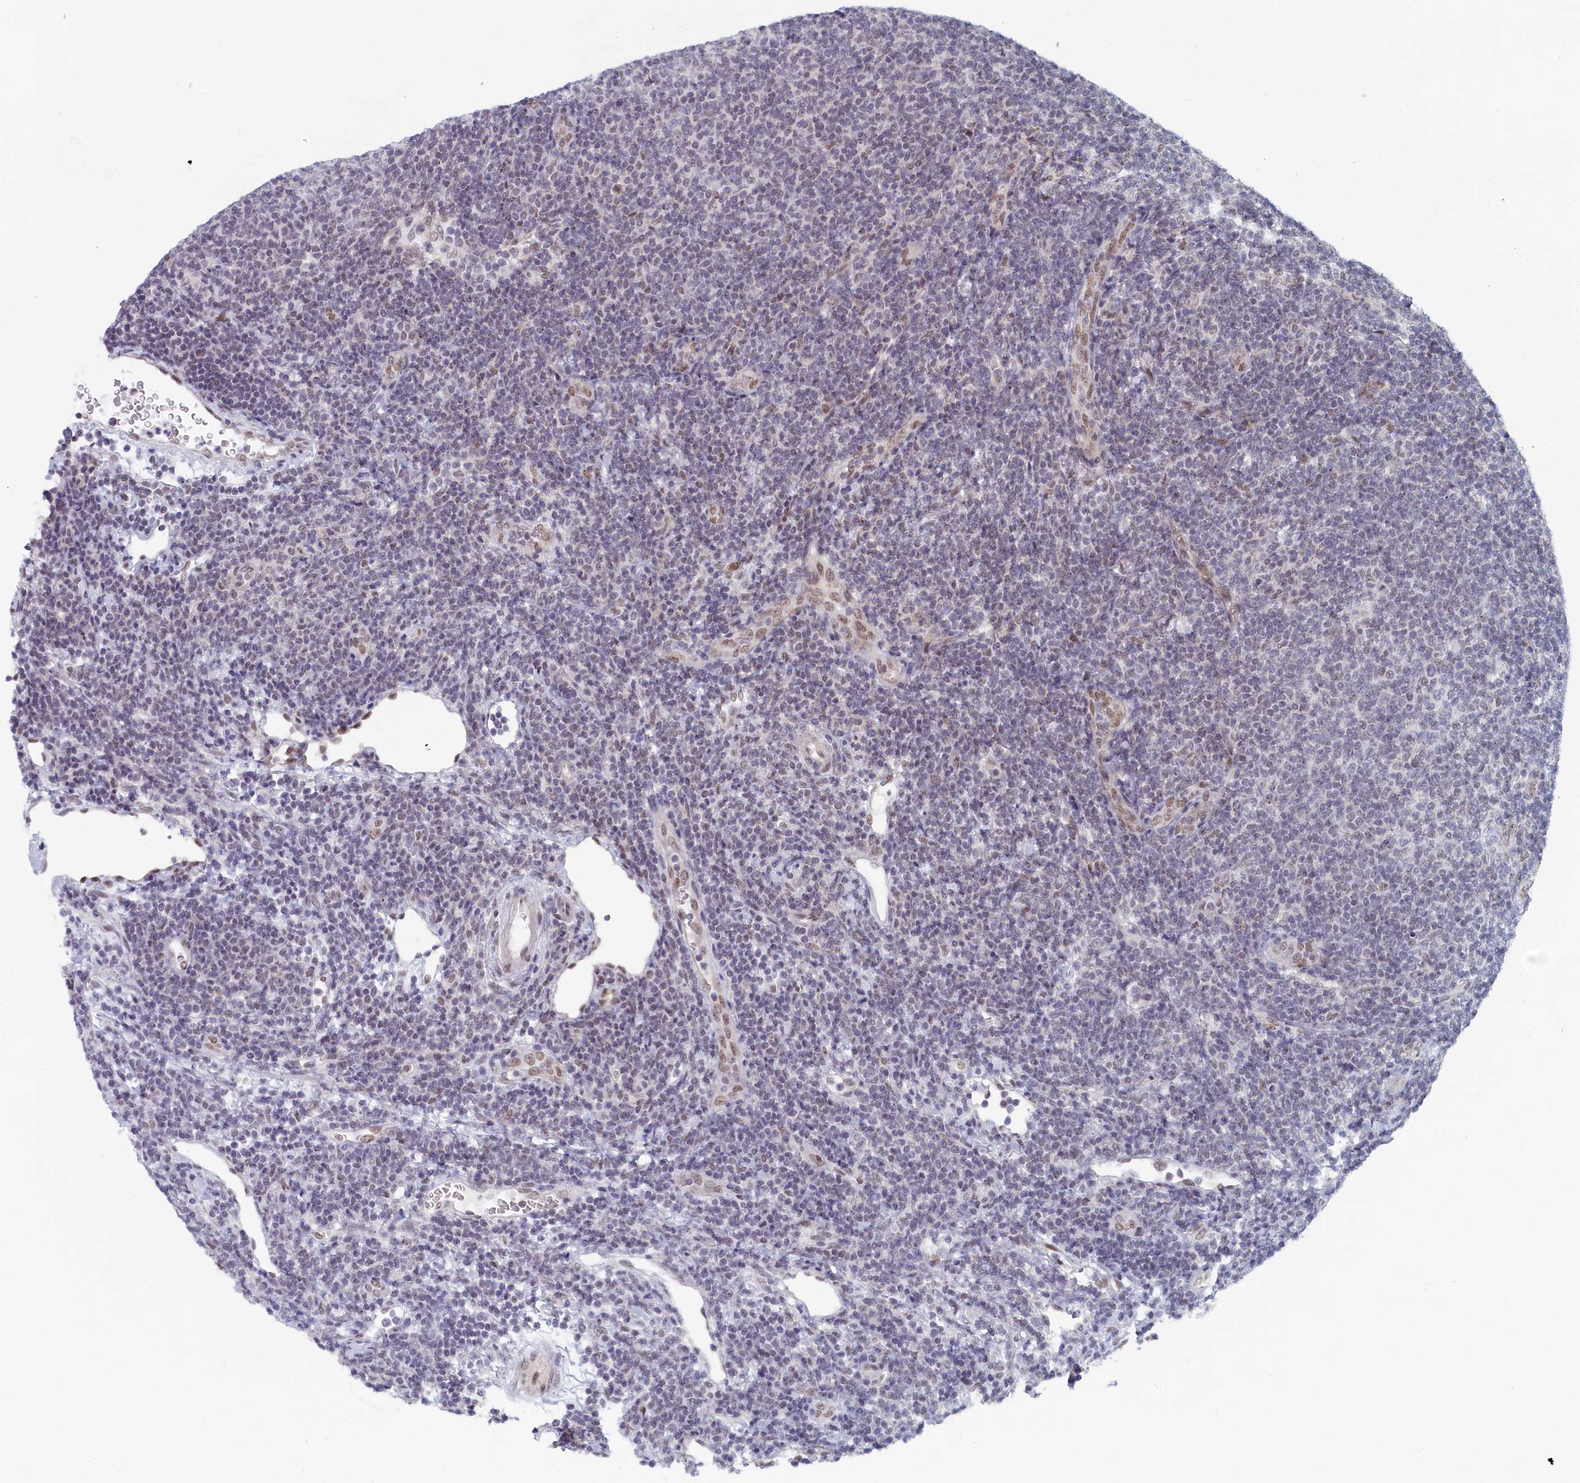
{"staining": {"intensity": "negative", "quantity": "none", "location": "none"}, "tissue": "lymphoma", "cell_type": "Tumor cells", "image_type": "cancer", "snomed": [{"axis": "morphology", "description": "Malignant lymphoma, non-Hodgkin's type, Low grade"}, {"axis": "topography", "description": "Lymph node"}], "caption": "IHC of malignant lymphoma, non-Hodgkin's type (low-grade) shows no expression in tumor cells.", "gene": "DNAJC17", "patient": {"sex": "male", "age": 66}}